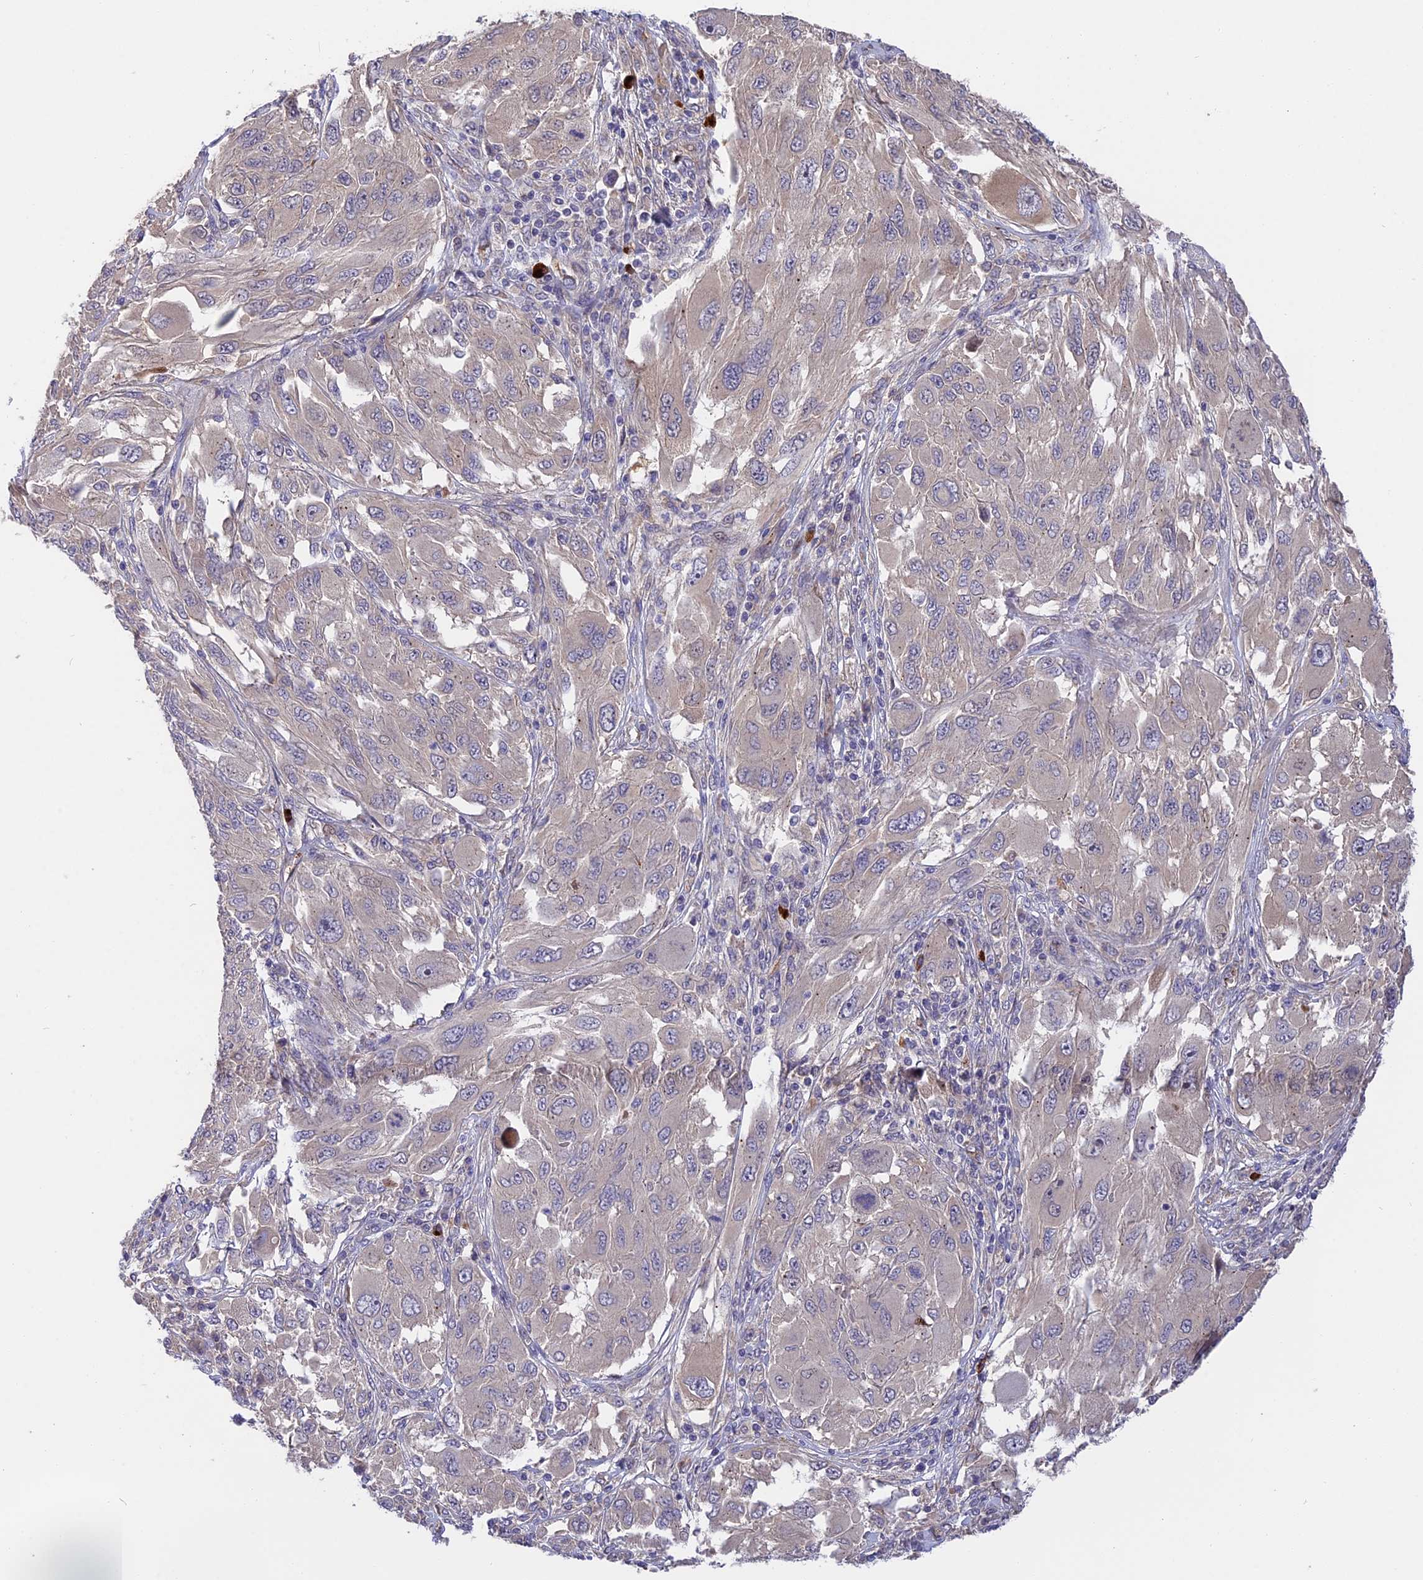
{"staining": {"intensity": "negative", "quantity": "none", "location": "none"}, "tissue": "melanoma", "cell_type": "Tumor cells", "image_type": "cancer", "snomed": [{"axis": "morphology", "description": "Malignant melanoma, NOS"}, {"axis": "topography", "description": "Skin"}], "caption": "This is an IHC photomicrograph of malignant melanoma. There is no staining in tumor cells.", "gene": "MFSD2A", "patient": {"sex": "female", "age": 91}}